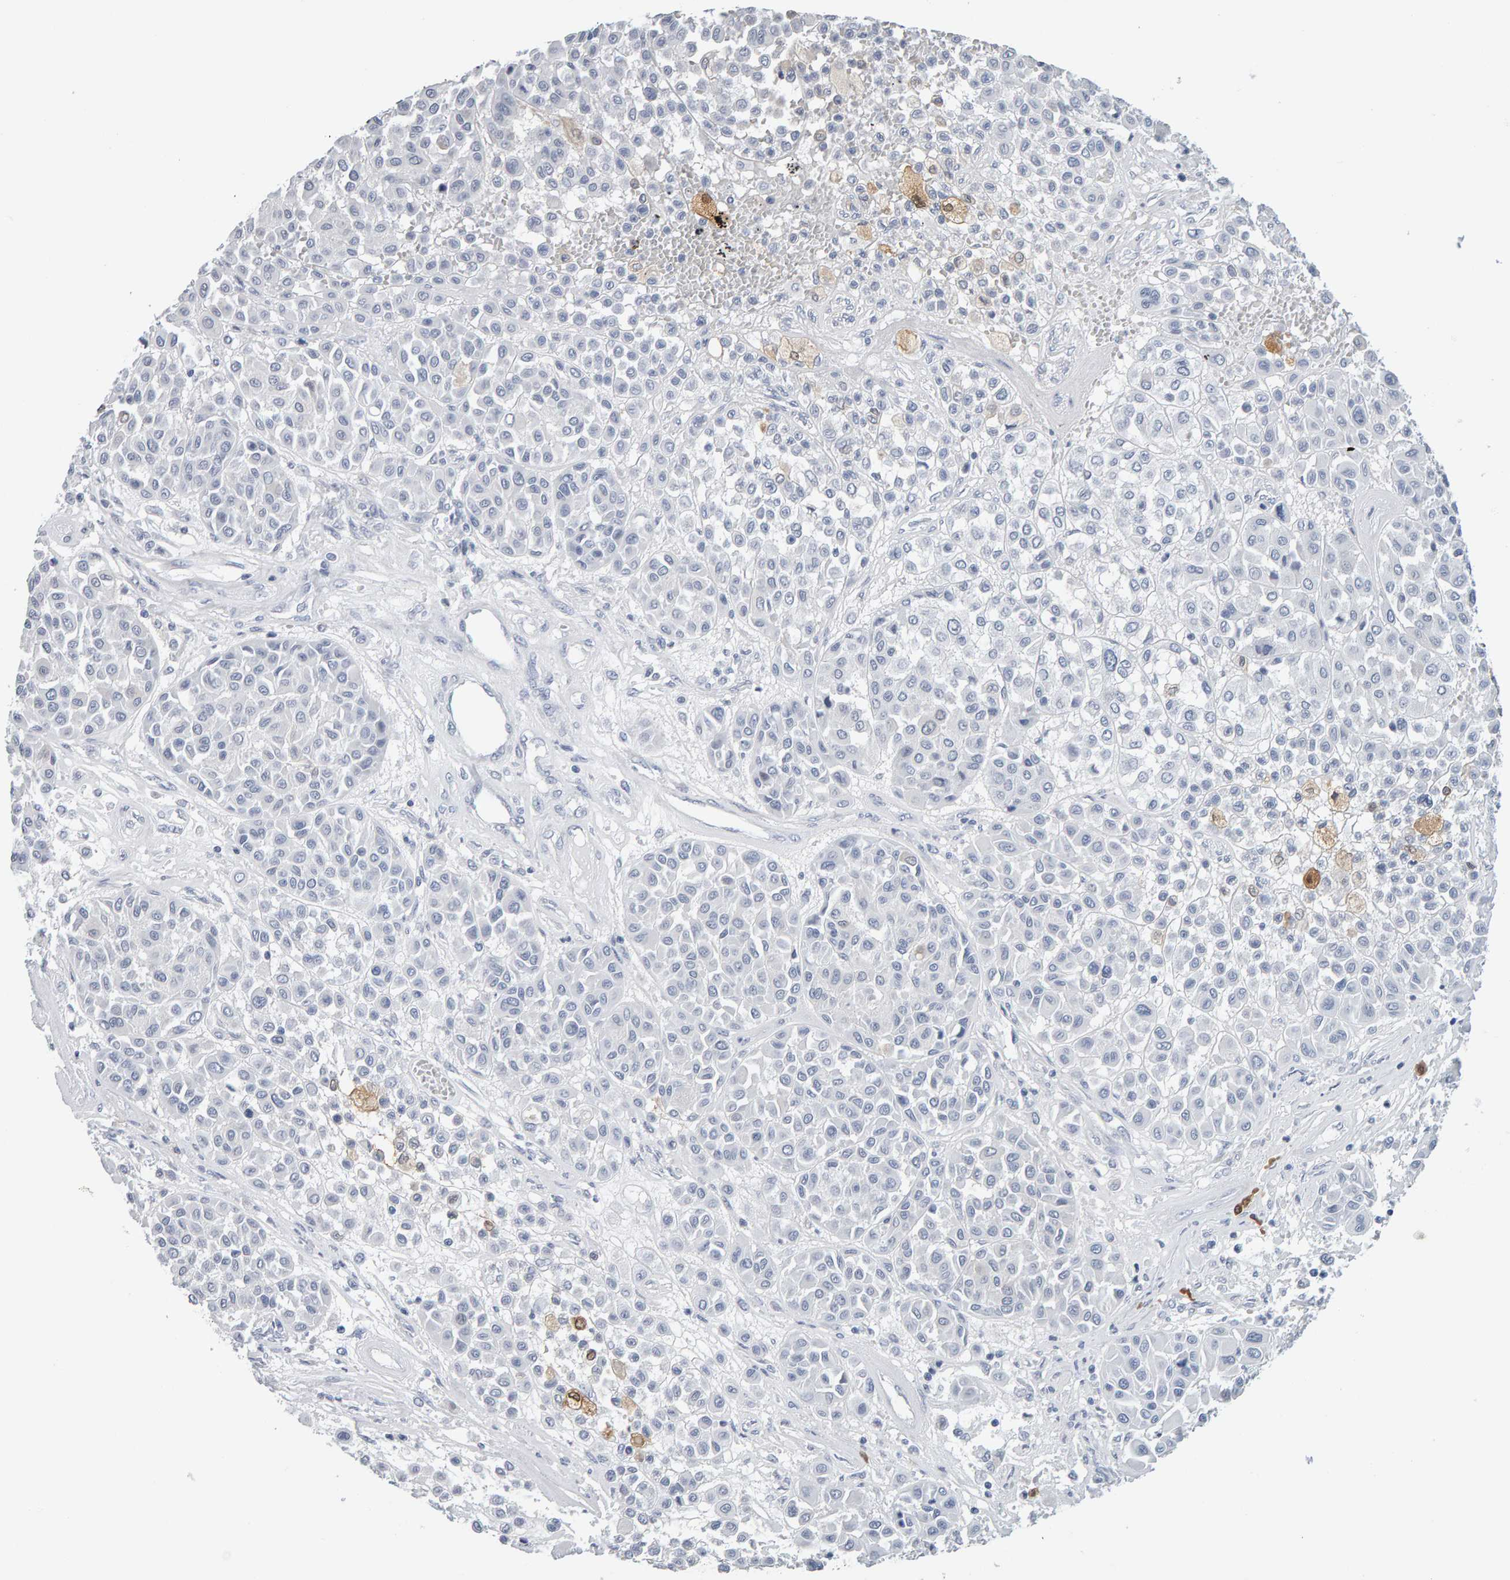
{"staining": {"intensity": "negative", "quantity": "none", "location": "none"}, "tissue": "melanoma", "cell_type": "Tumor cells", "image_type": "cancer", "snomed": [{"axis": "morphology", "description": "Malignant melanoma, Metastatic site"}, {"axis": "topography", "description": "Soft tissue"}], "caption": "Photomicrograph shows no significant protein staining in tumor cells of melanoma.", "gene": "CTH", "patient": {"sex": "male", "age": 41}}